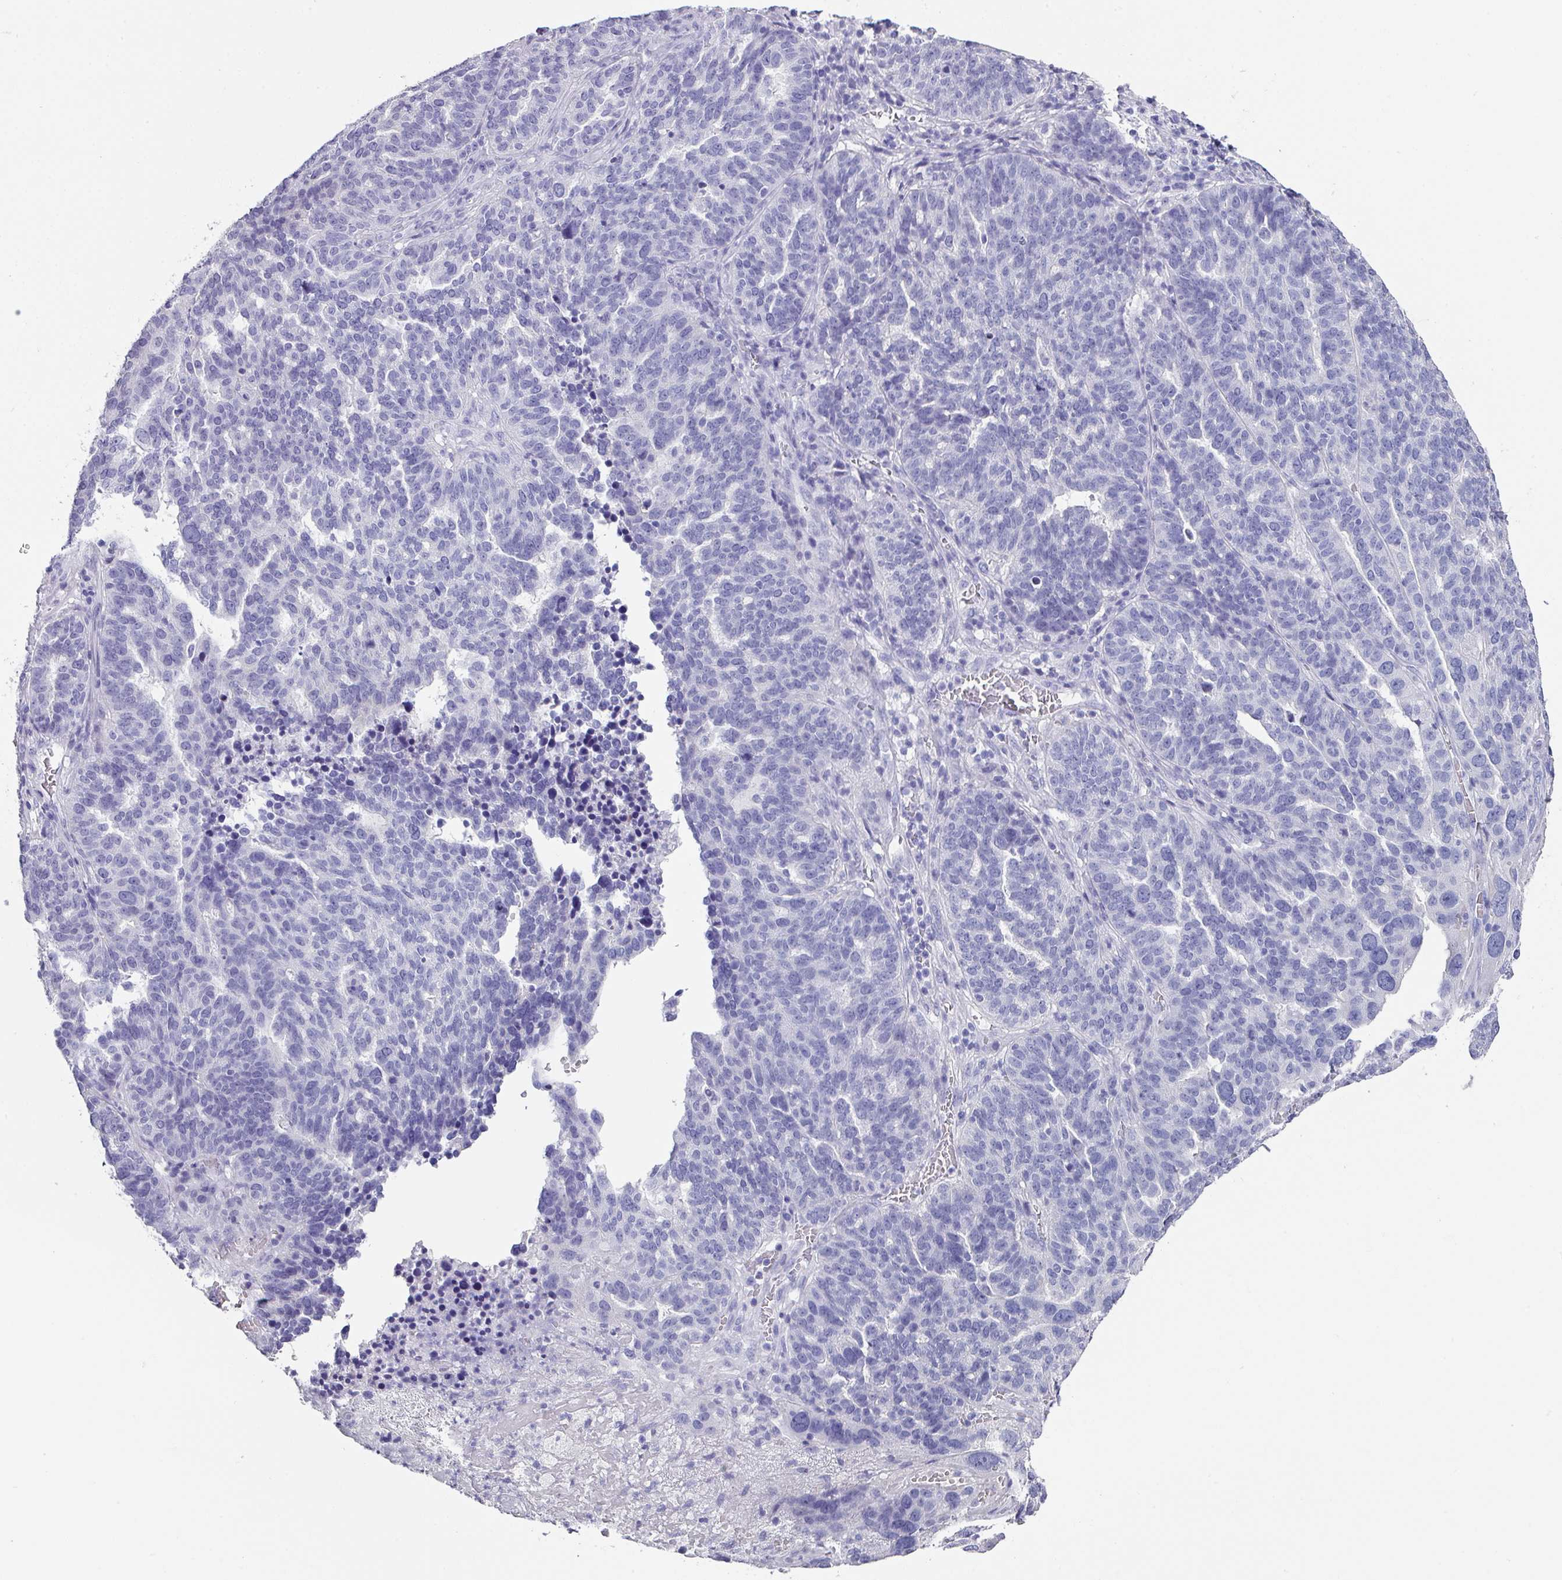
{"staining": {"intensity": "negative", "quantity": "none", "location": "none"}, "tissue": "ovarian cancer", "cell_type": "Tumor cells", "image_type": "cancer", "snomed": [{"axis": "morphology", "description": "Cystadenocarcinoma, serous, NOS"}, {"axis": "topography", "description": "Ovary"}], "caption": "Immunohistochemical staining of serous cystadenocarcinoma (ovarian) displays no significant staining in tumor cells. (DAB immunohistochemistry (IHC) visualized using brightfield microscopy, high magnification).", "gene": "PEX10", "patient": {"sex": "female", "age": 59}}